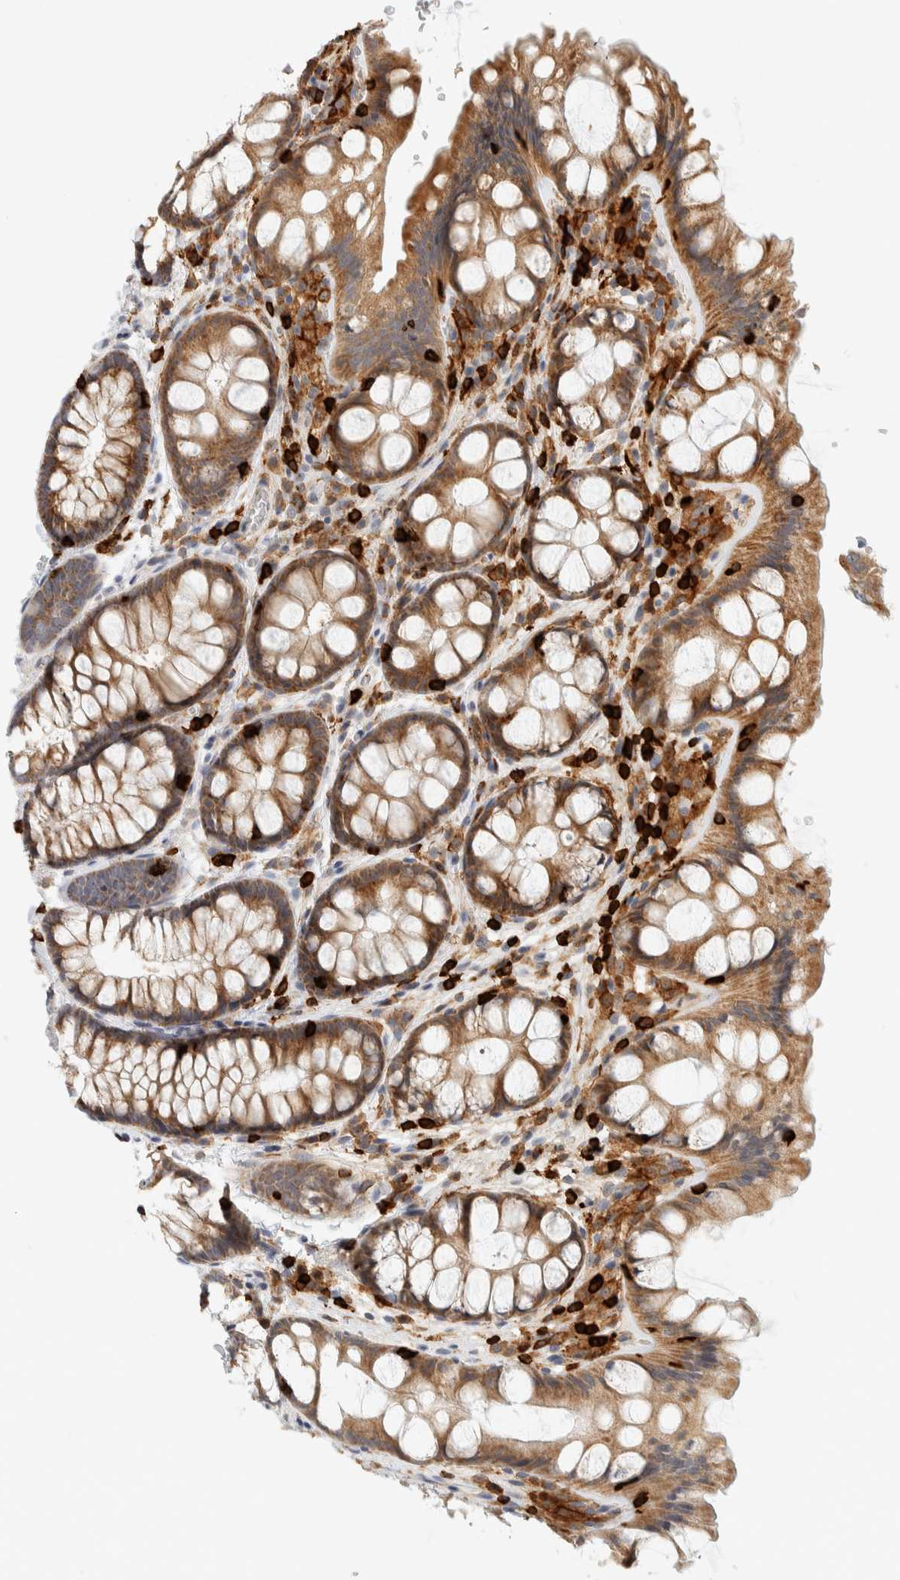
{"staining": {"intensity": "negative", "quantity": "none", "location": "none"}, "tissue": "colon", "cell_type": "Endothelial cells", "image_type": "normal", "snomed": [{"axis": "morphology", "description": "Normal tissue, NOS"}, {"axis": "topography", "description": "Colon"}], "caption": "The image exhibits no significant staining in endothelial cells of colon.", "gene": "RUNDC1", "patient": {"sex": "male", "age": 47}}